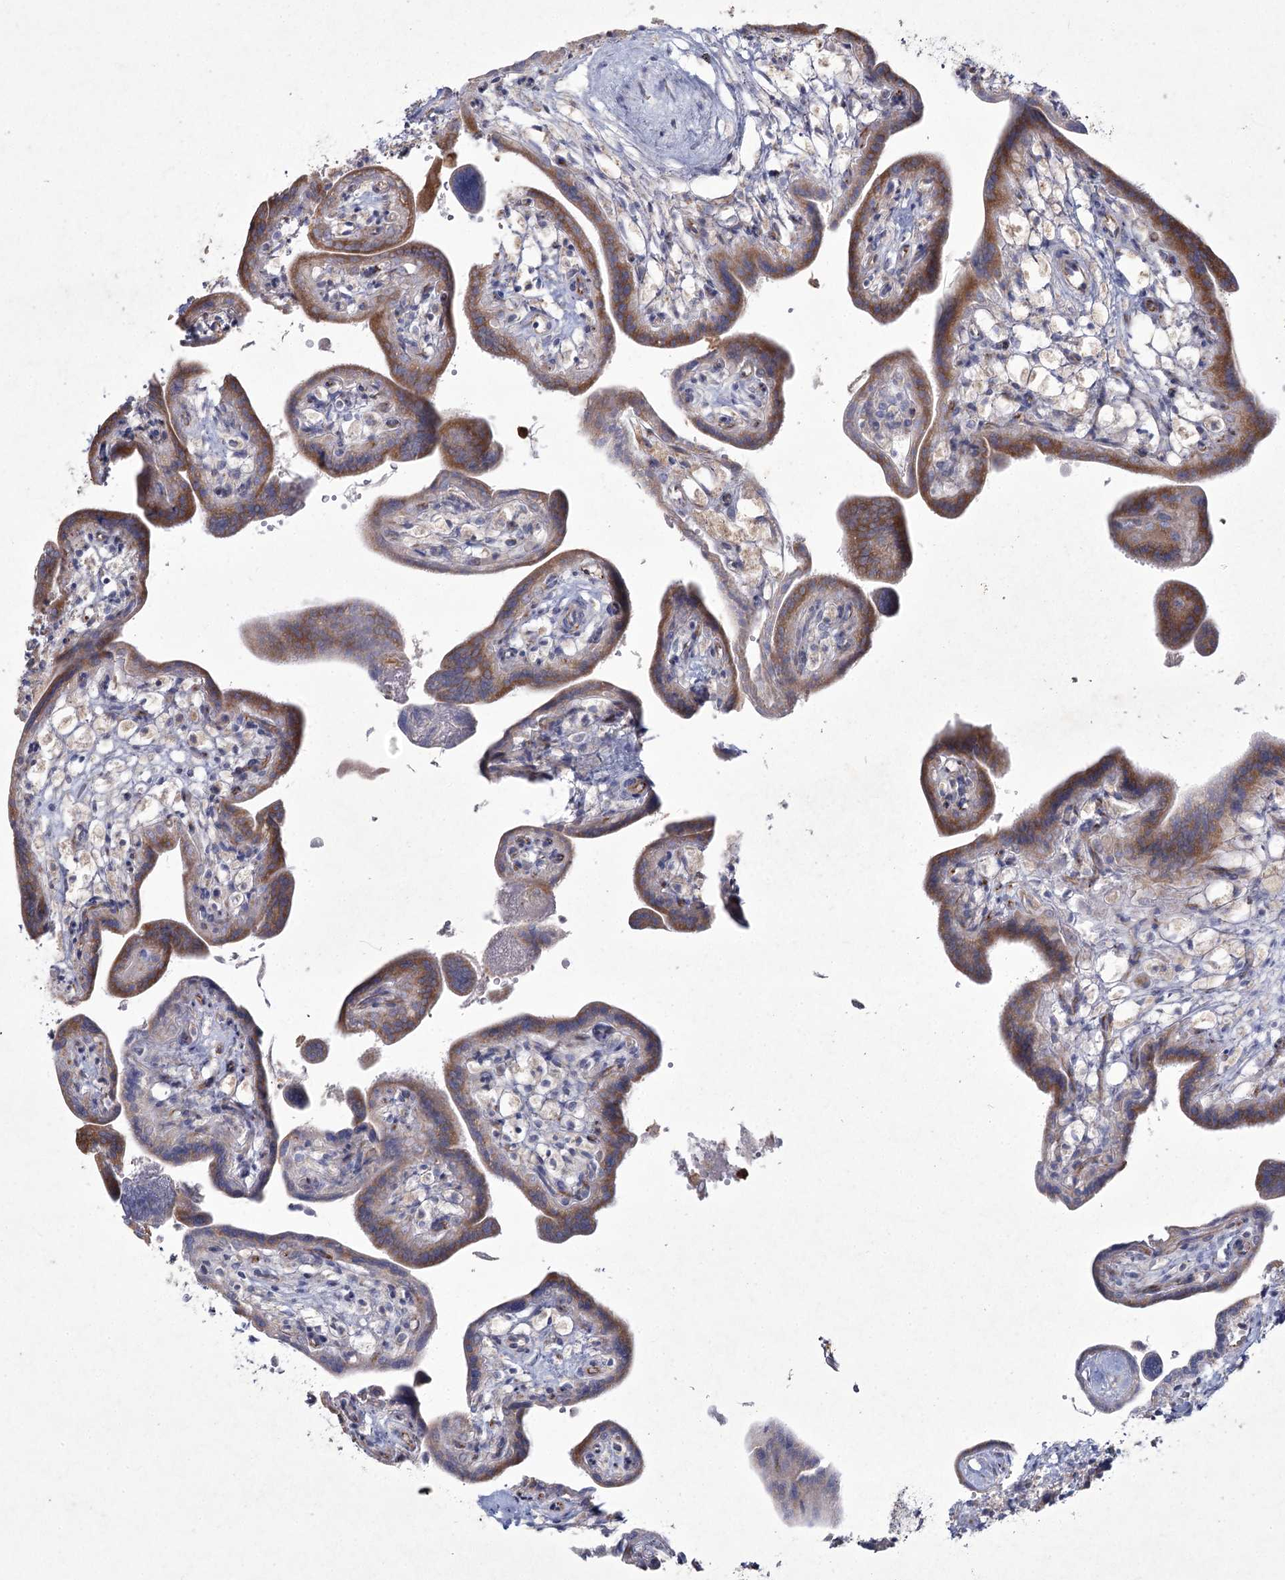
{"staining": {"intensity": "moderate", "quantity": "25%-75%", "location": "cytoplasmic/membranous"}, "tissue": "placenta", "cell_type": "Trophoblastic cells", "image_type": "normal", "snomed": [{"axis": "morphology", "description": "Normal tissue, NOS"}, {"axis": "topography", "description": "Placenta"}], "caption": "Brown immunohistochemical staining in benign placenta demonstrates moderate cytoplasmic/membranous staining in approximately 25%-75% of trophoblastic cells.", "gene": "NIPAL4", "patient": {"sex": "female", "age": 37}}